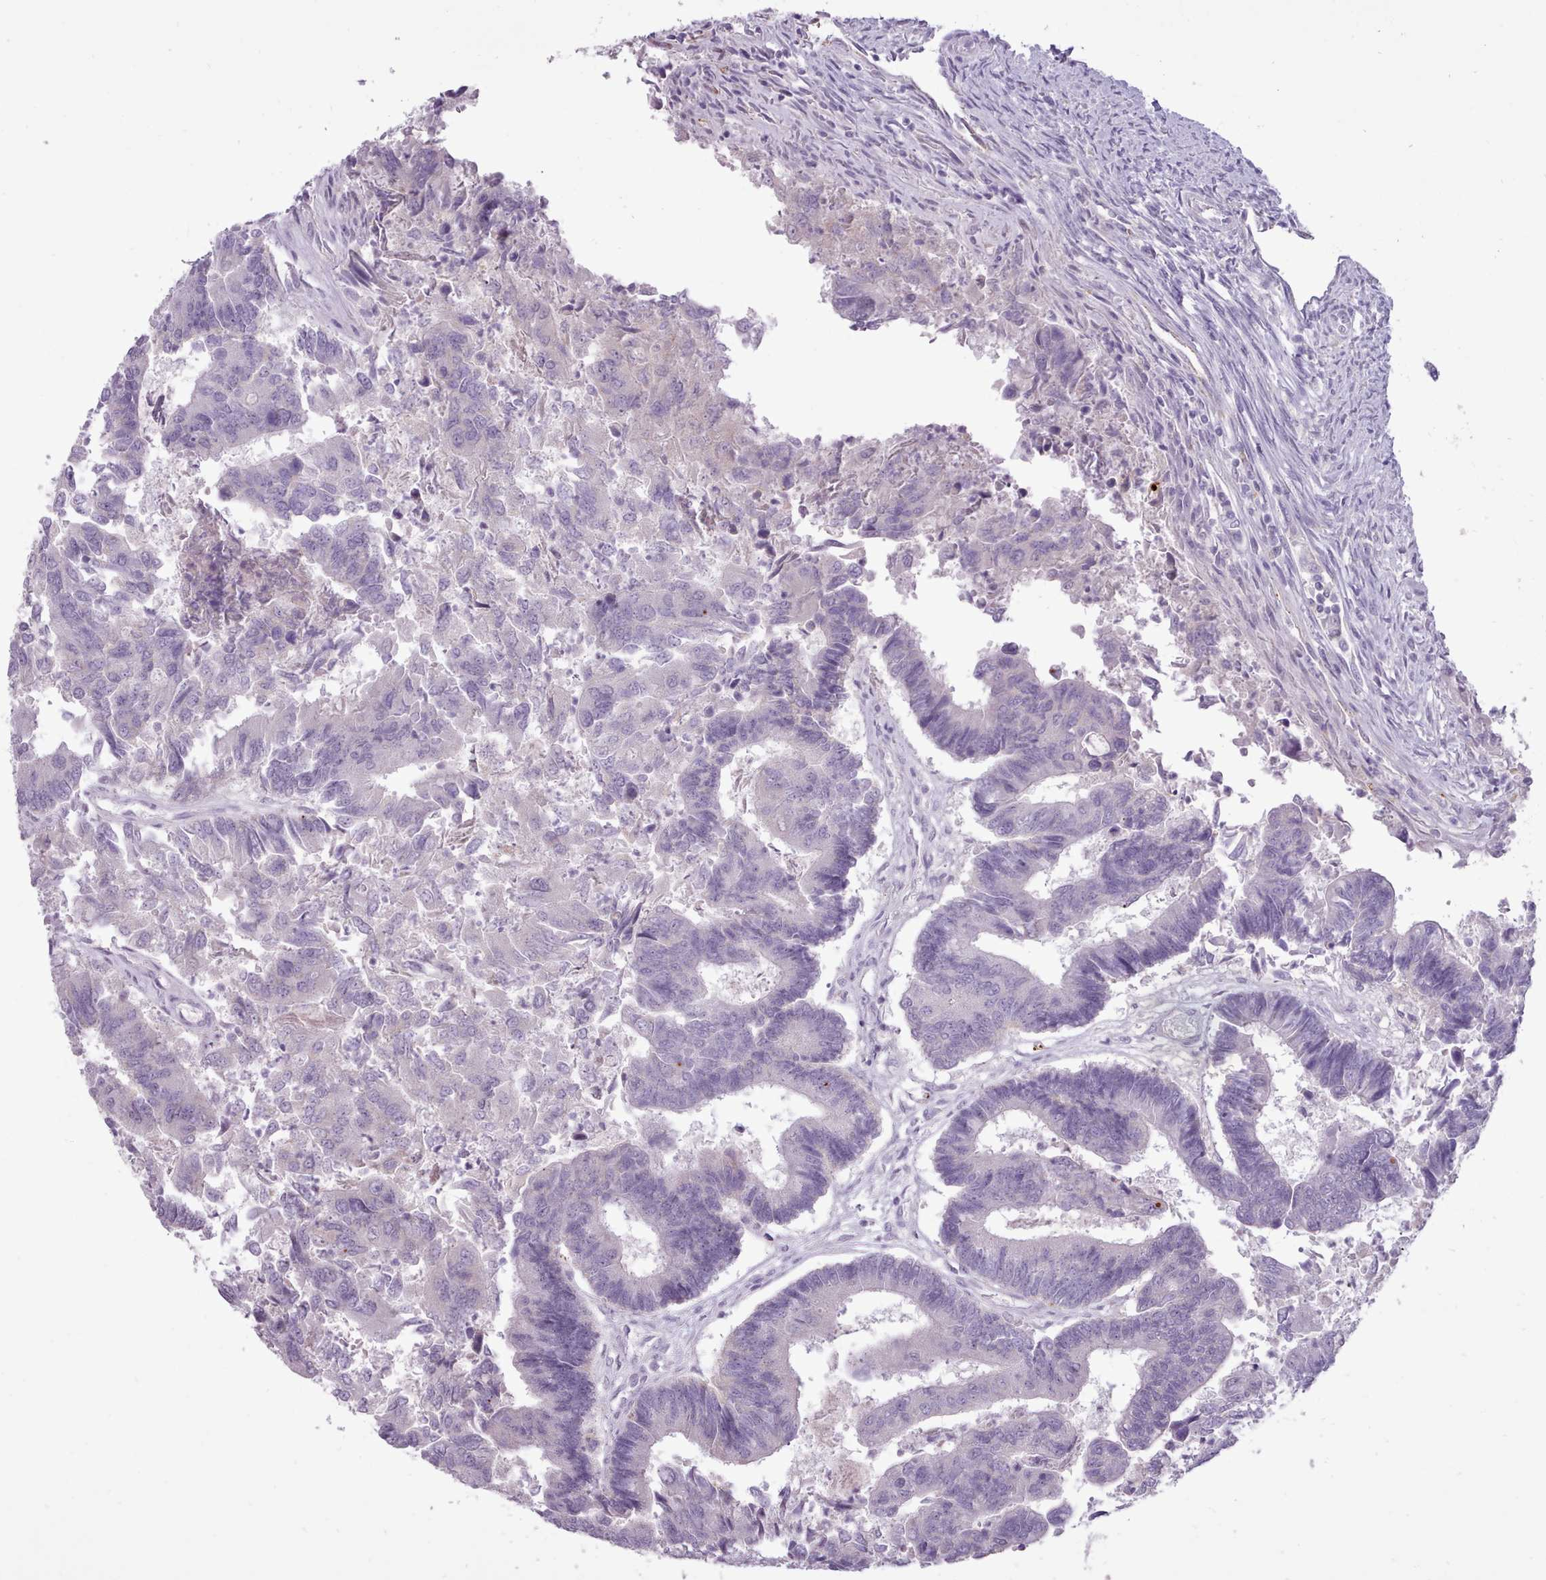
{"staining": {"intensity": "negative", "quantity": "none", "location": "none"}, "tissue": "colorectal cancer", "cell_type": "Tumor cells", "image_type": "cancer", "snomed": [{"axis": "morphology", "description": "Adenocarcinoma, NOS"}, {"axis": "topography", "description": "Colon"}], "caption": "IHC of human colorectal cancer displays no expression in tumor cells.", "gene": "ATRAID", "patient": {"sex": "female", "age": 67}}